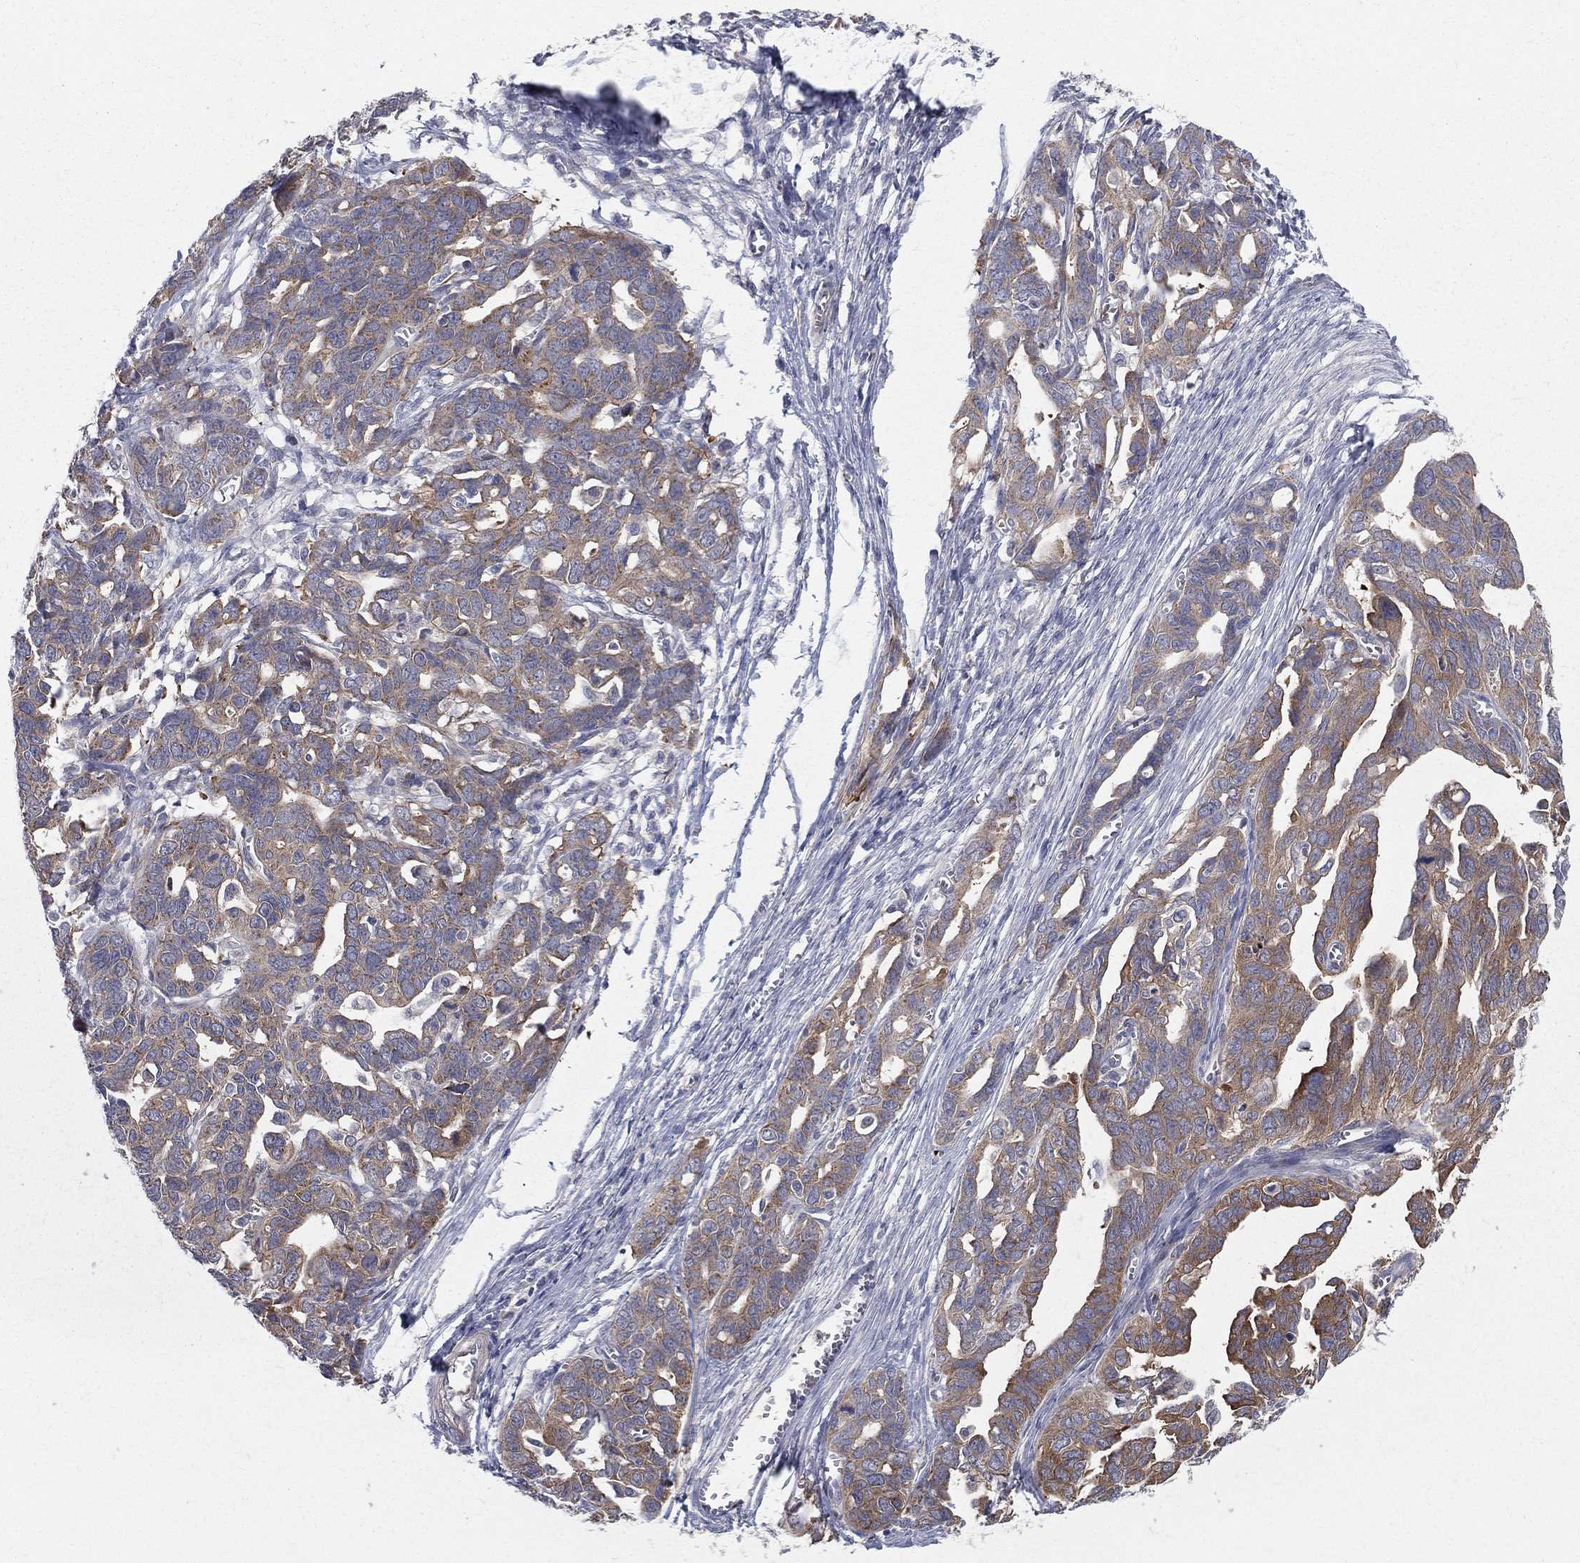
{"staining": {"intensity": "moderate", "quantity": ">75%", "location": "cytoplasmic/membranous"}, "tissue": "ovarian cancer", "cell_type": "Tumor cells", "image_type": "cancer", "snomed": [{"axis": "morphology", "description": "Cystadenocarcinoma, serous, NOS"}, {"axis": "topography", "description": "Ovary"}], "caption": "Immunohistochemical staining of ovarian cancer (serous cystadenocarcinoma) displays medium levels of moderate cytoplasmic/membranous staining in about >75% of tumor cells. (brown staining indicates protein expression, while blue staining denotes nuclei).", "gene": "POMZP3", "patient": {"sex": "female", "age": 69}}